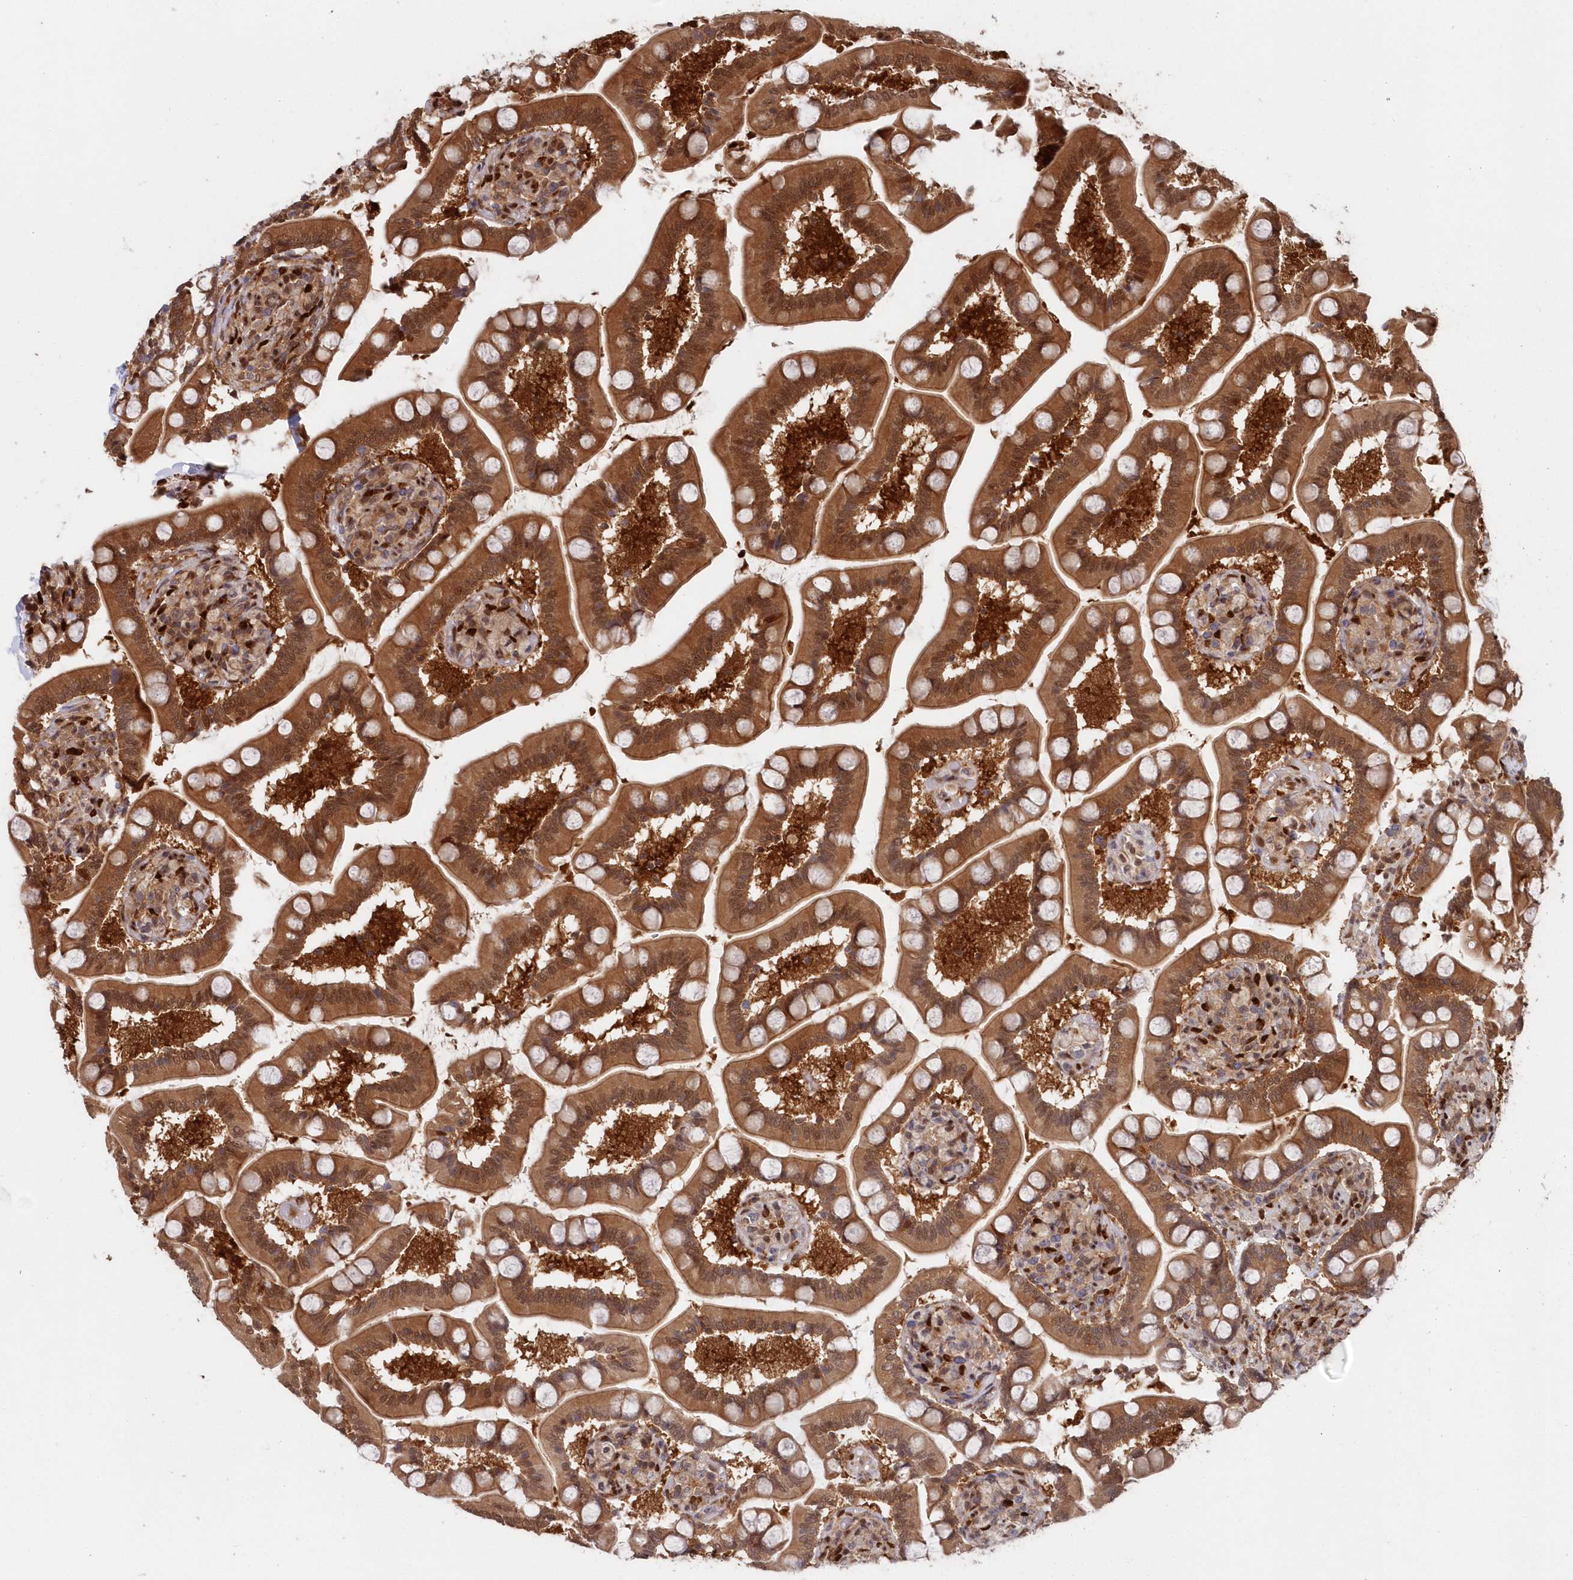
{"staining": {"intensity": "strong", "quantity": ">75%", "location": "cytoplasmic/membranous,nuclear"}, "tissue": "small intestine", "cell_type": "Glandular cells", "image_type": "normal", "snomed": [{"axis": "morphology", "description": "Normal tissue, NOS"}, {"axis": "topography", "description": "Small intestine"}], "caption": "Immunohistochemical staining of benign human small intestine reveals >75% levels of strong cytoplasmic/membranous,nuclear protein positivity in approximately >75% of glandular cells. (DAB (3,3'-diaminobenzidine) IHC, brown staining for protein, blue staining for nuclei).", "gene": "ABHD14B", "patient": {"sex": "female", "age": 64}}